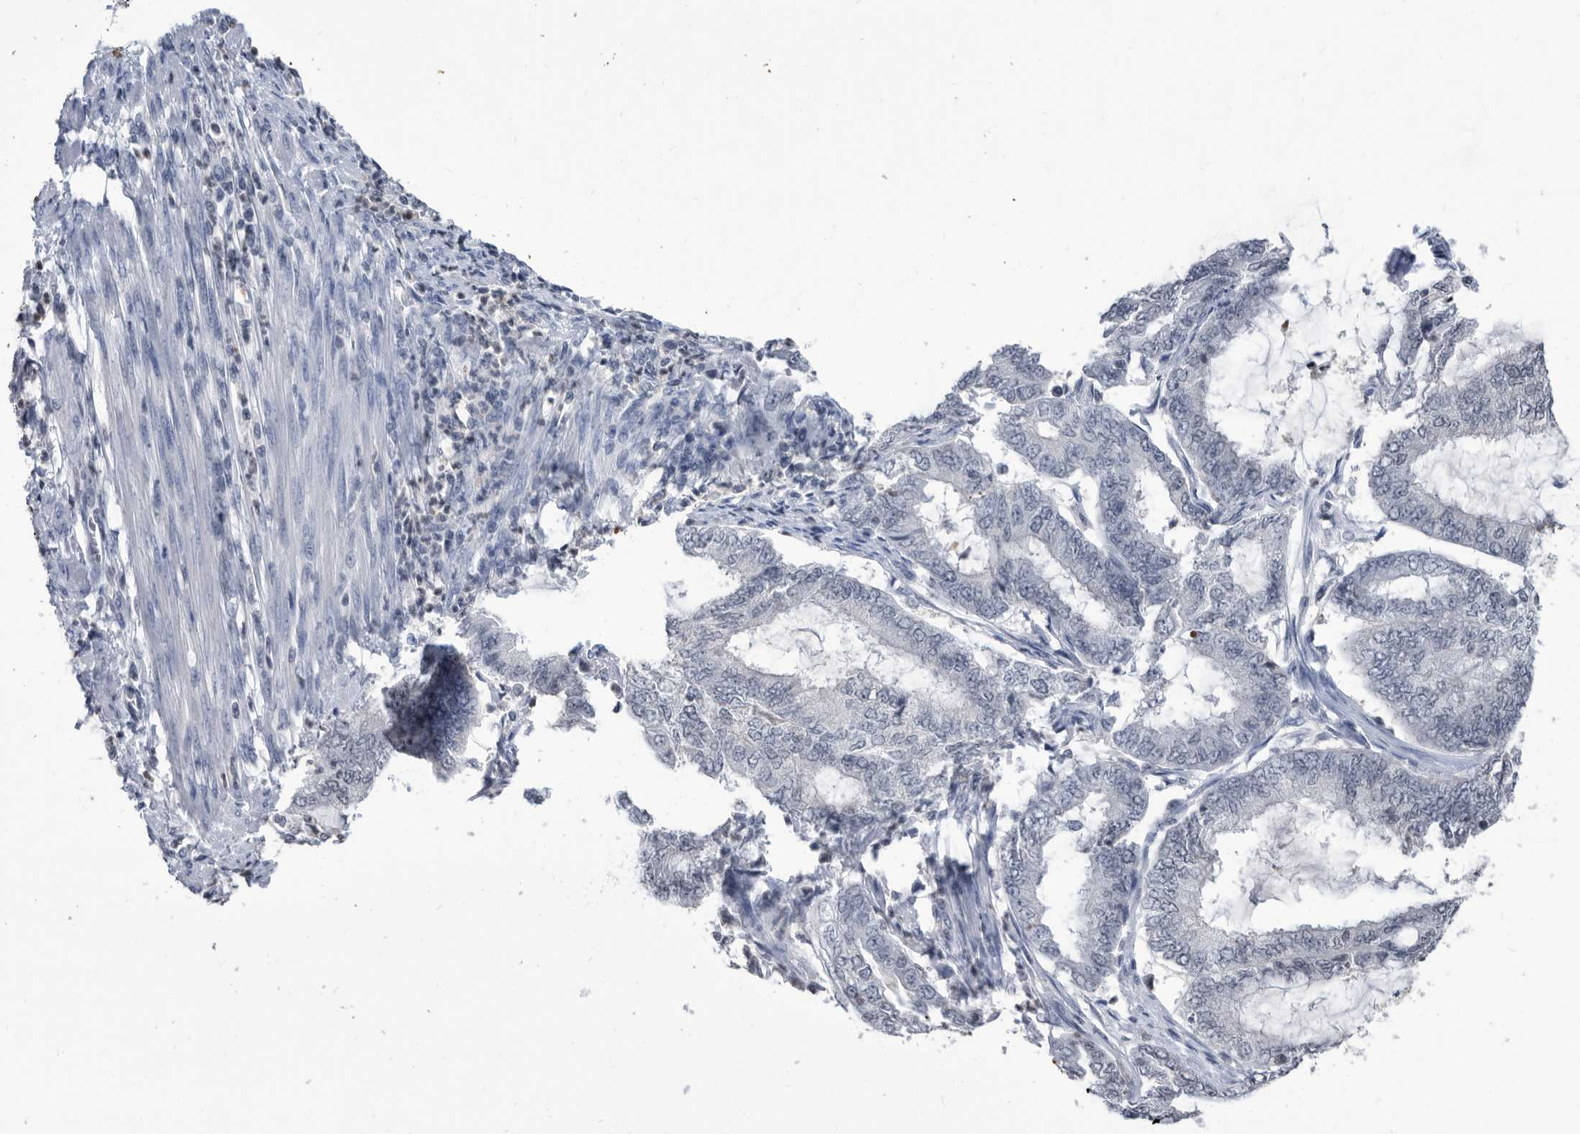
{"staining": {"intensity": "negative", "quantity": "none", "location": "none"}, "tissue": "endometrial cancer", "cell_type": "Tumor cells", "image_type": "cancer", "snomed": [{"axis": "morphology", "description": "Adenocarcinoma, NOS"}, {"axis": "topography", "description": "Endometrium"}], "caption": "This image is of endometrial adenocarcinoma stained with immunohistochemistry to label a protein in brown with the nuclei are counter-stained blue. There is no positivity in tumor cells.", "gene": "TSTD1", "patient": {"sex": "female", "age": 49}}